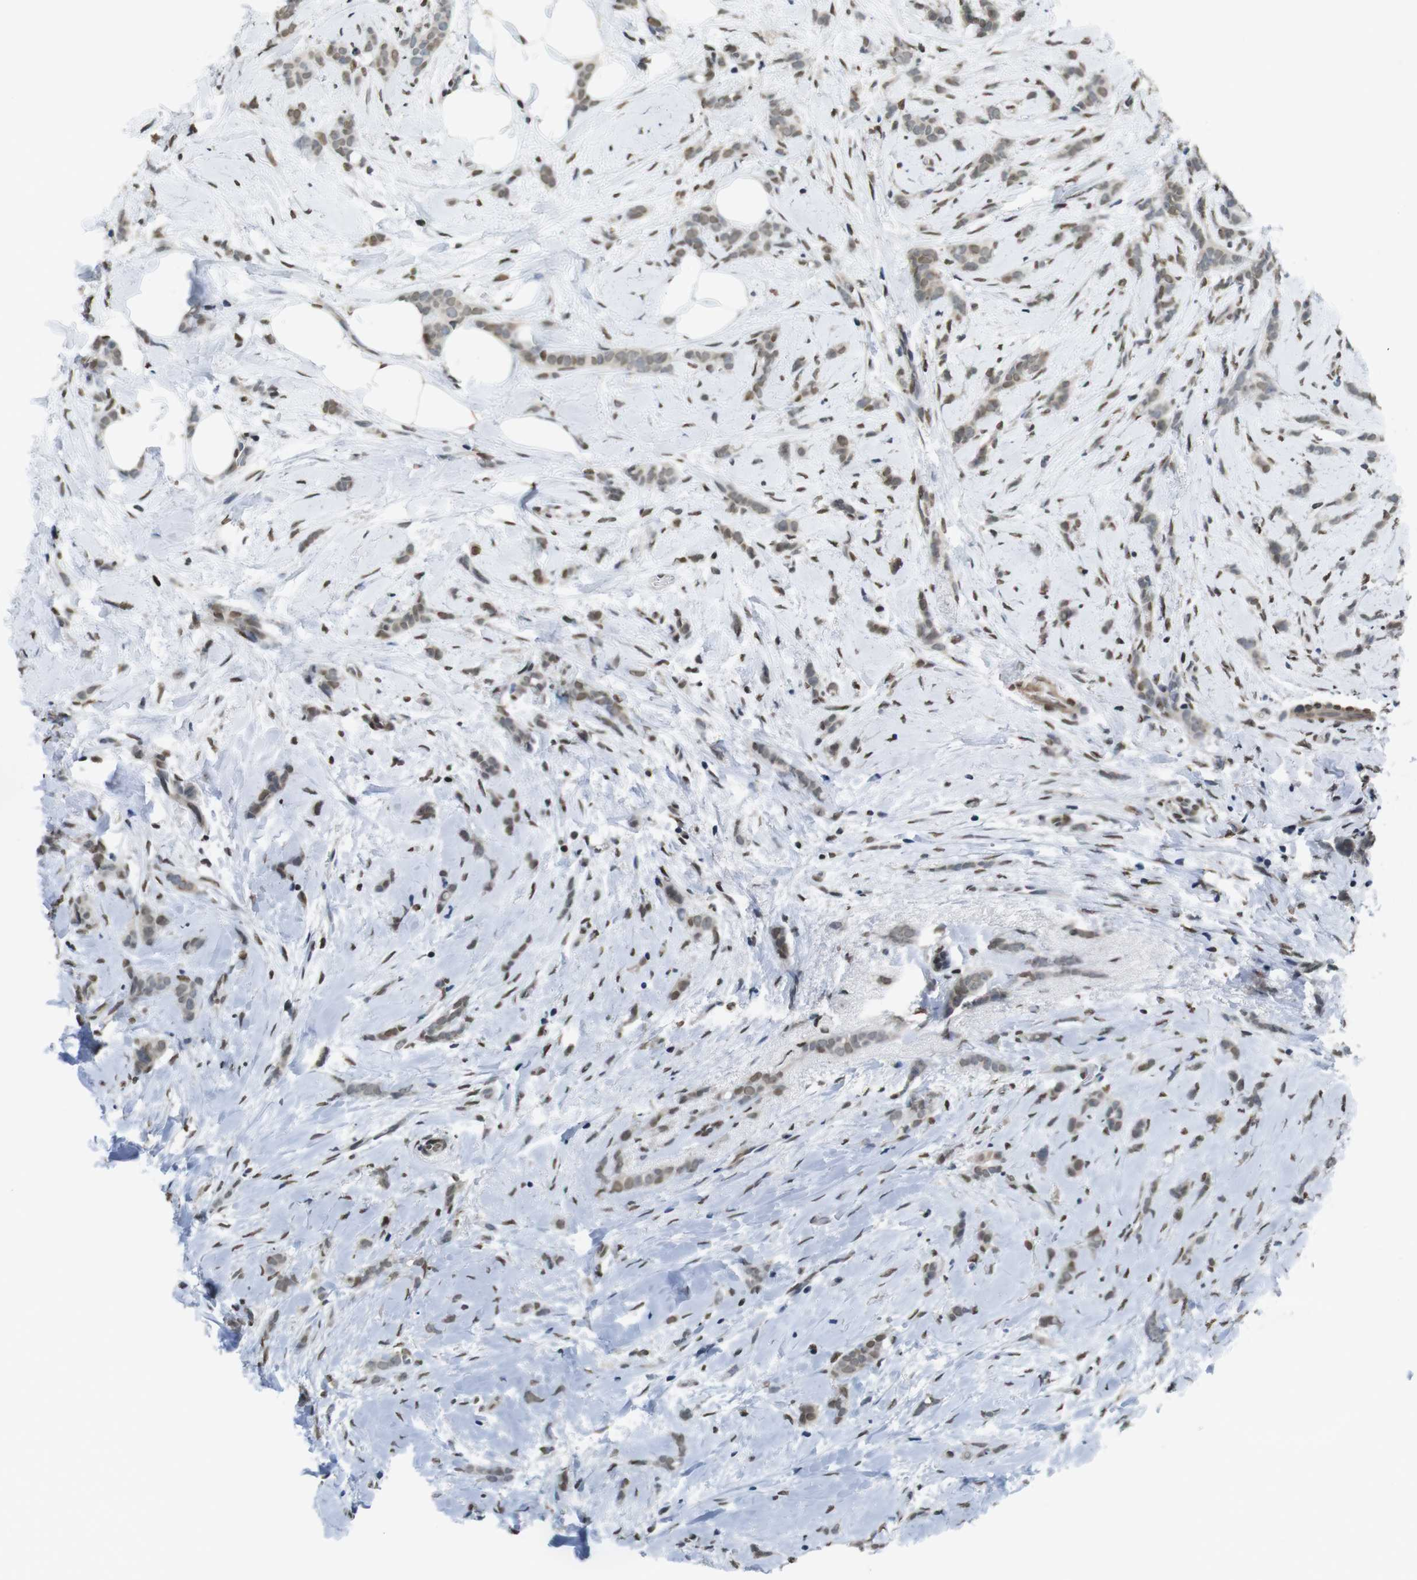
{"staining": {"intensity": "weak", "quantity": "25%-75%", "location": "nuclear"}, "tissue": "breast cancer", "cell_type": "Tumor cells", "image_type": "cancer", "snomed": [{"axis": "morphology", "description": "Lobular carcinoma, in situ"}, {"axis": "morphology", "description": "Lobular carcinoma"}, {"axis": "topography", "description": "Breast"}], "caption": "Immunohistochemistry (IHC) of human breast cancer displays low levels of weak nuclear expression in about 25%-75% of tumor cells. (Stains: DAB in brown, nuclei in blue, Microscopy: brightfield microscopy at high magnification).", "gene": "USP7", "patient": {"sex": "female", "age": 41}}